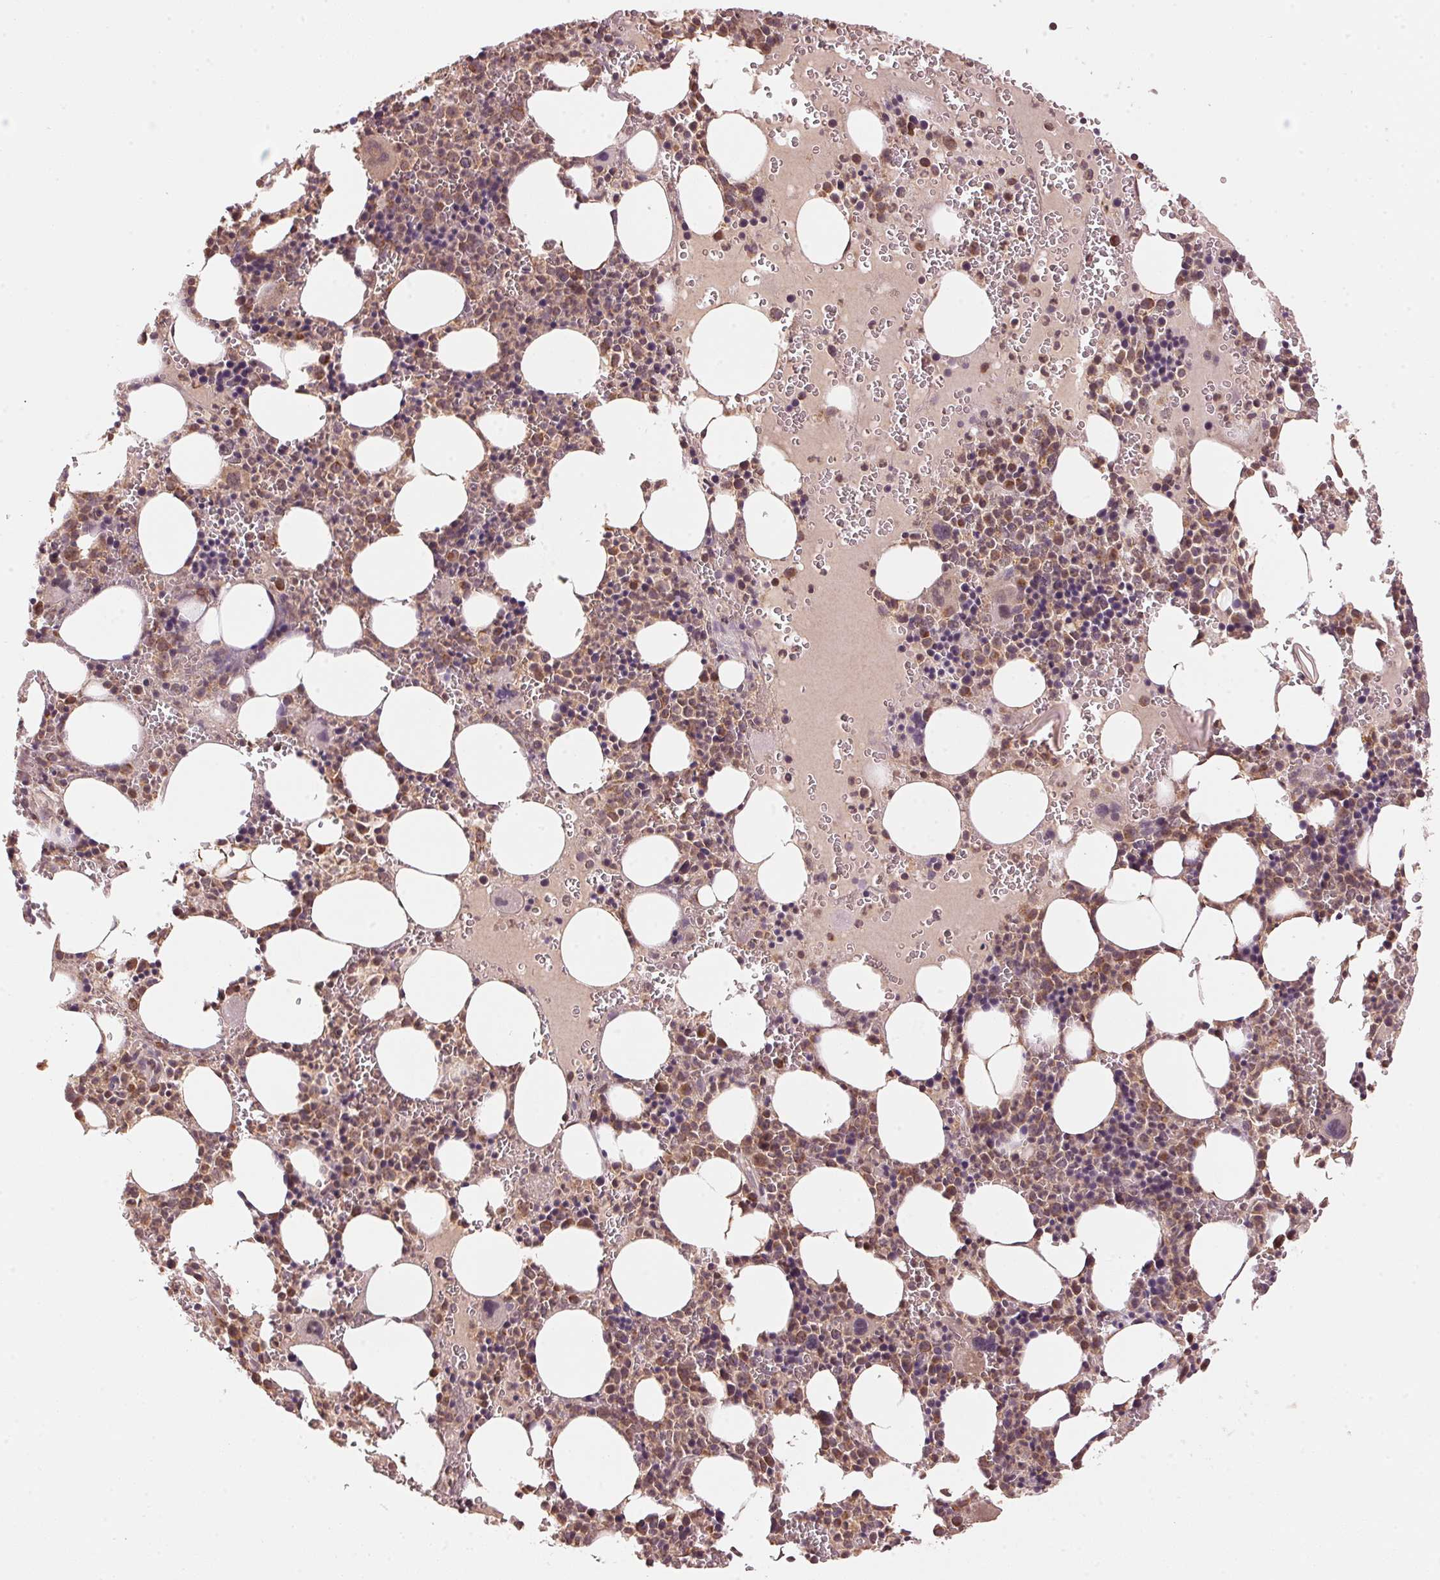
{"staining": {"intensity": "moderate", "quantity": "25%-75%", "location": "cytoplasmic/membranous"}, "tissue": "bone marrow", "cell_type": "Hematopoietic cells", "image_type": "normal", "snomed": [{"axis": "morphology", "description": "Normal tissue, NOS"}, {"axis": "topography", "description": "Bone marrow"}], "caption": "Moderate cytoplasmic/membranous positivity for a protein is seen in approximately 25%-75% of hematopoietic cells of normal bone marrow using IHC.", "gene": "ARHGAP6", "patient": {"sex": "male", "age": 63}}